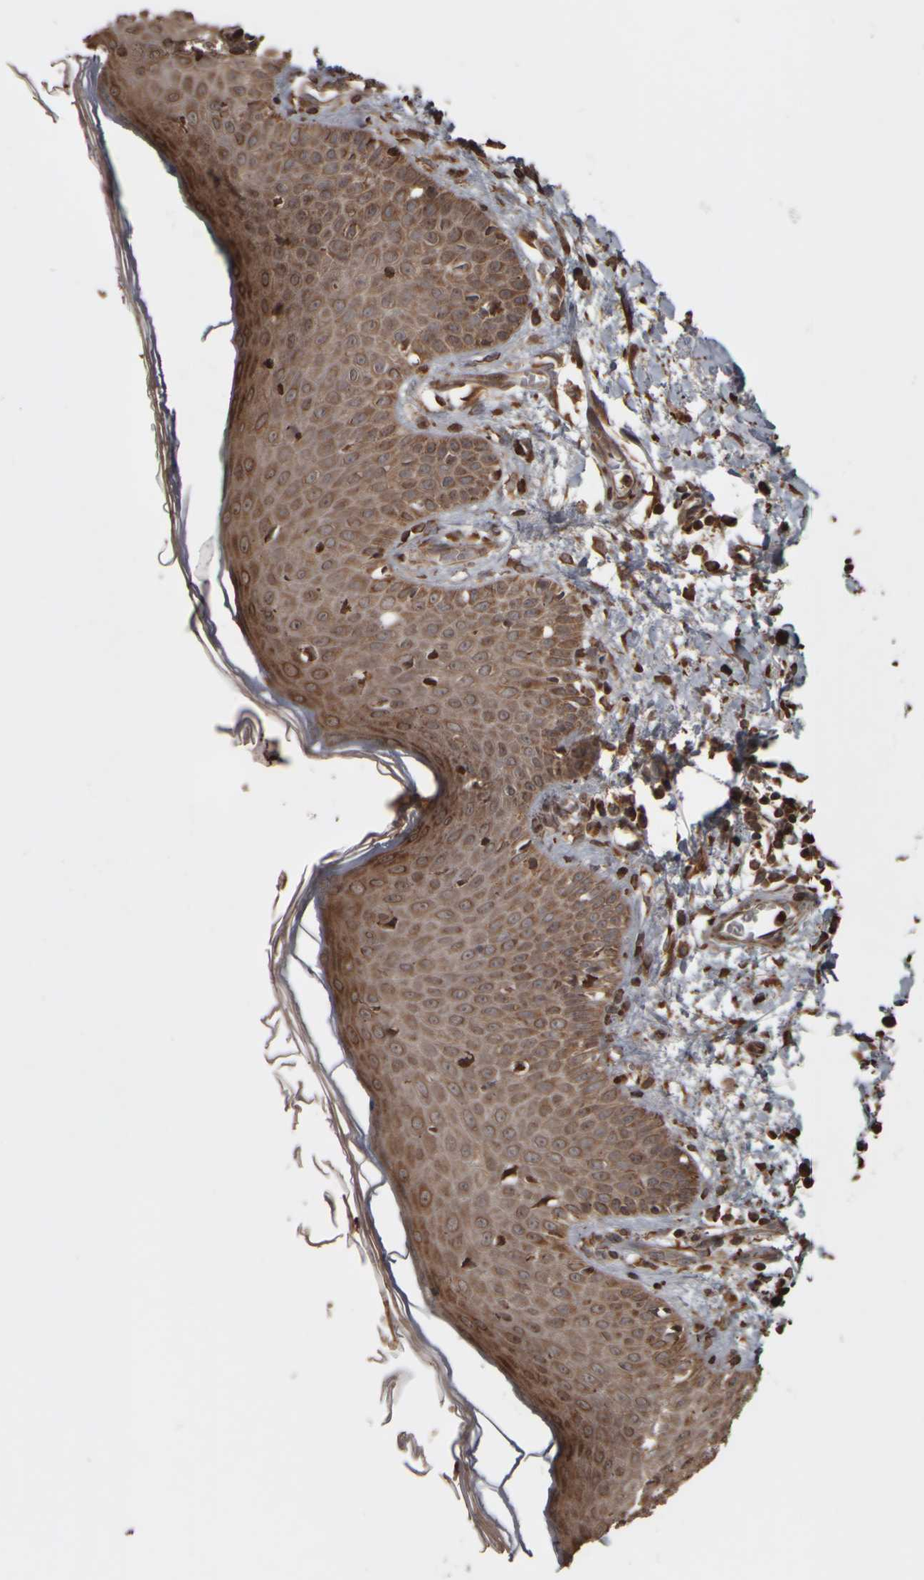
{"staining": {"intensity": "strong", "quantity": ">75%", "location": "cytoplasmic/membranous"}, "tissue": "skin", "cell_type": "Fibroblasts", "image_type": "normal", "snomed": [{"axis": "morphology", "description": "Normal tissue, NOS"}, {"axis": "morphology", "description": "Inflammation, NOS"}, {"axis": "topography", "description": "Skin"}], "caption": "This micrograph shows normal skin stained with IHC to label a protein in brown. The cytoplasmic/membranous of fibroblasts show strong positivity for the protein. Nuclei are counter-stained blue.", "gene": "AGBL3", "patient": {"sex": "female", "age": 44}}